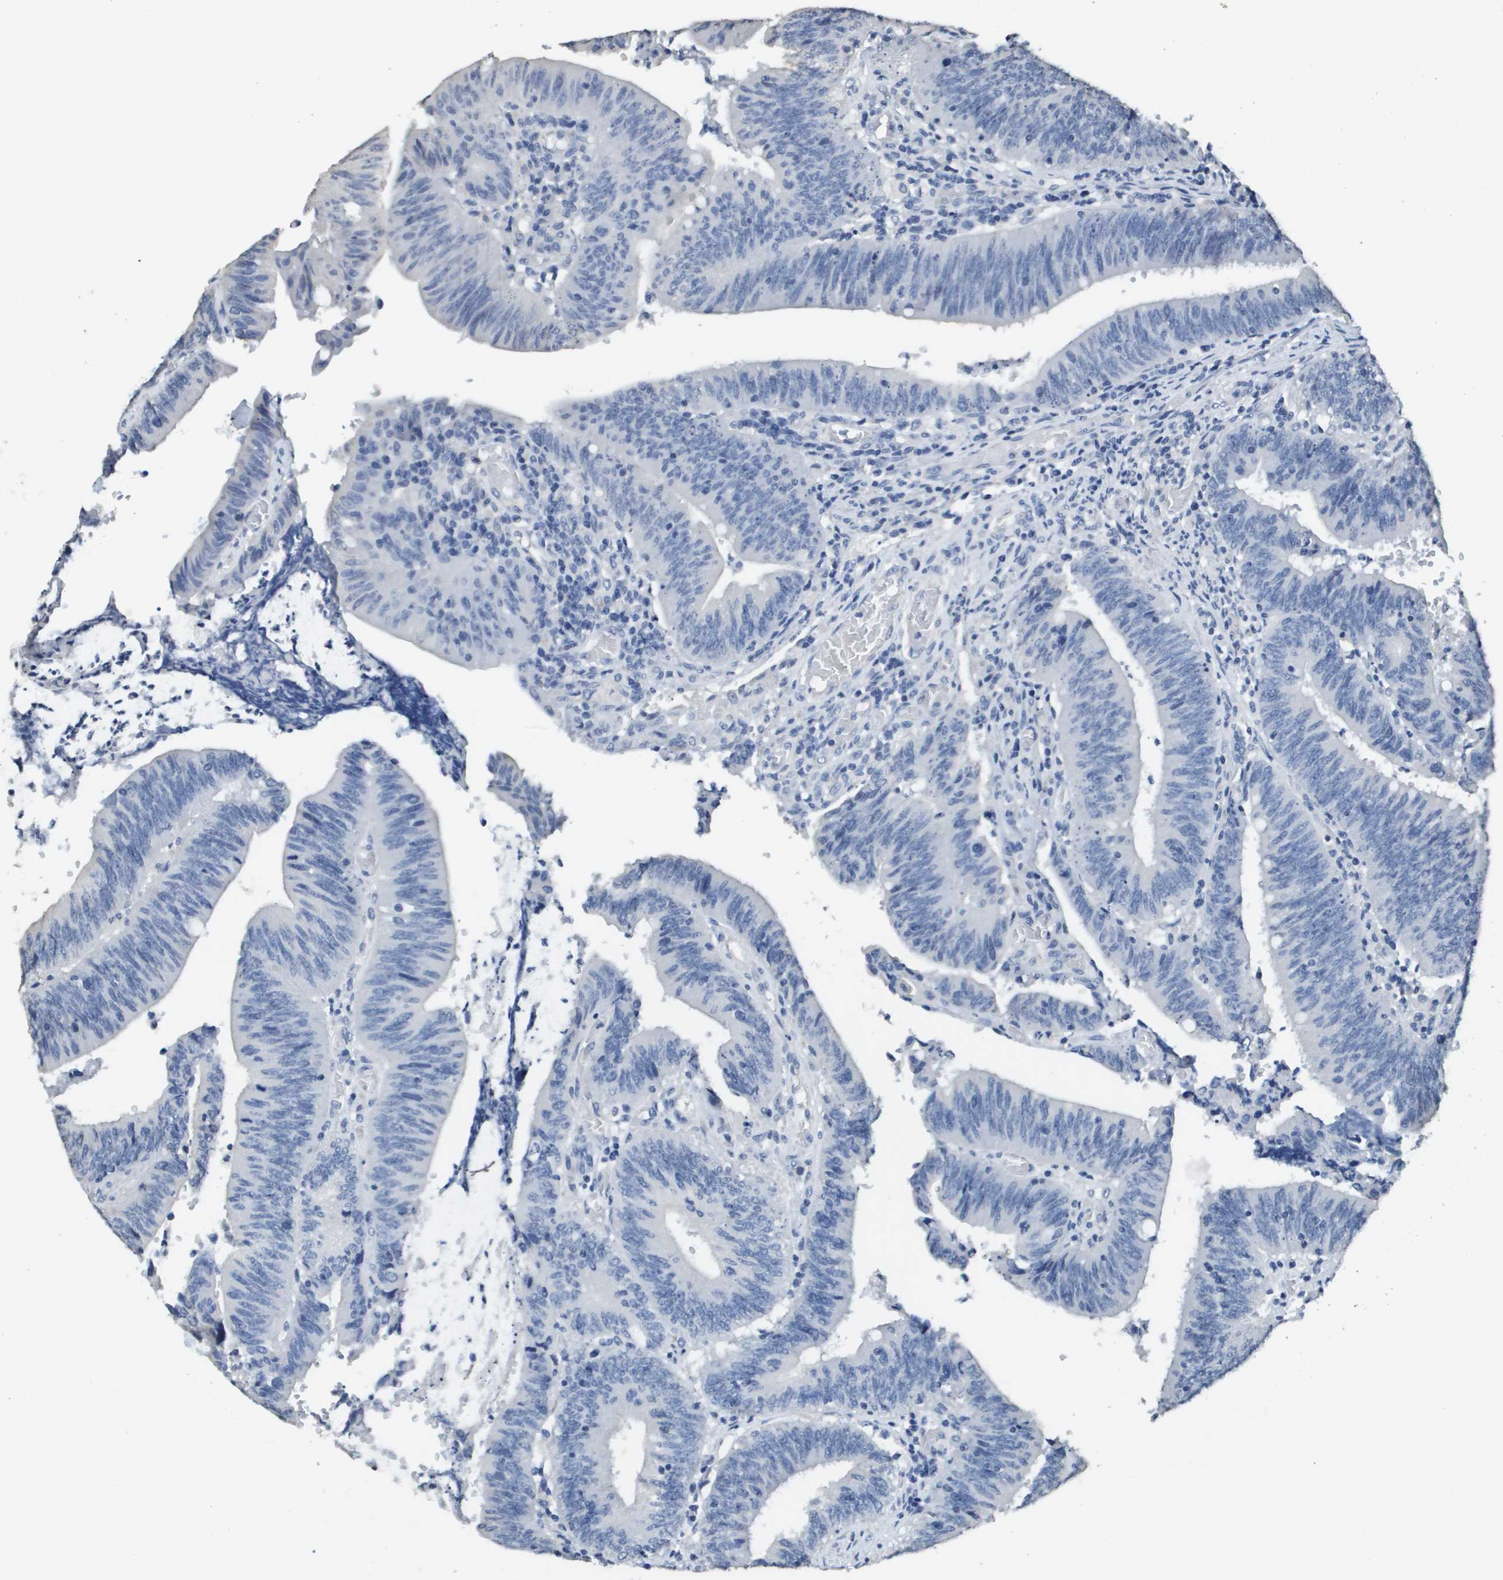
{"staining": {"intensity": "negative", "quantity": "none", "location": "none"}, "tissue": "colorectal cancer", "cell_type": "Tumor cells", "image_type": "cancer", "snomed": [{"axis": "morphology", "description": "Normal tissue, NOS"}, {"axis": "morphology", "description": "Adenocarcinoma, NOS"}, {"axis": "topography", "description": "Rectum"}], "caption": "High power microscopy photomicrograph of an IHC micrograph of colorectal adenocarcinoma, revealing no significant expression in tumor cells. Brightfield microscopy of immunohistochemistry (IHC) stained with DAB (3,3'-diaminobenzidine) (brown) and hematoxylin (blue), captured at high magnification.", "gene": "MT3", "patient": {"sex": "female", "age": 66}}